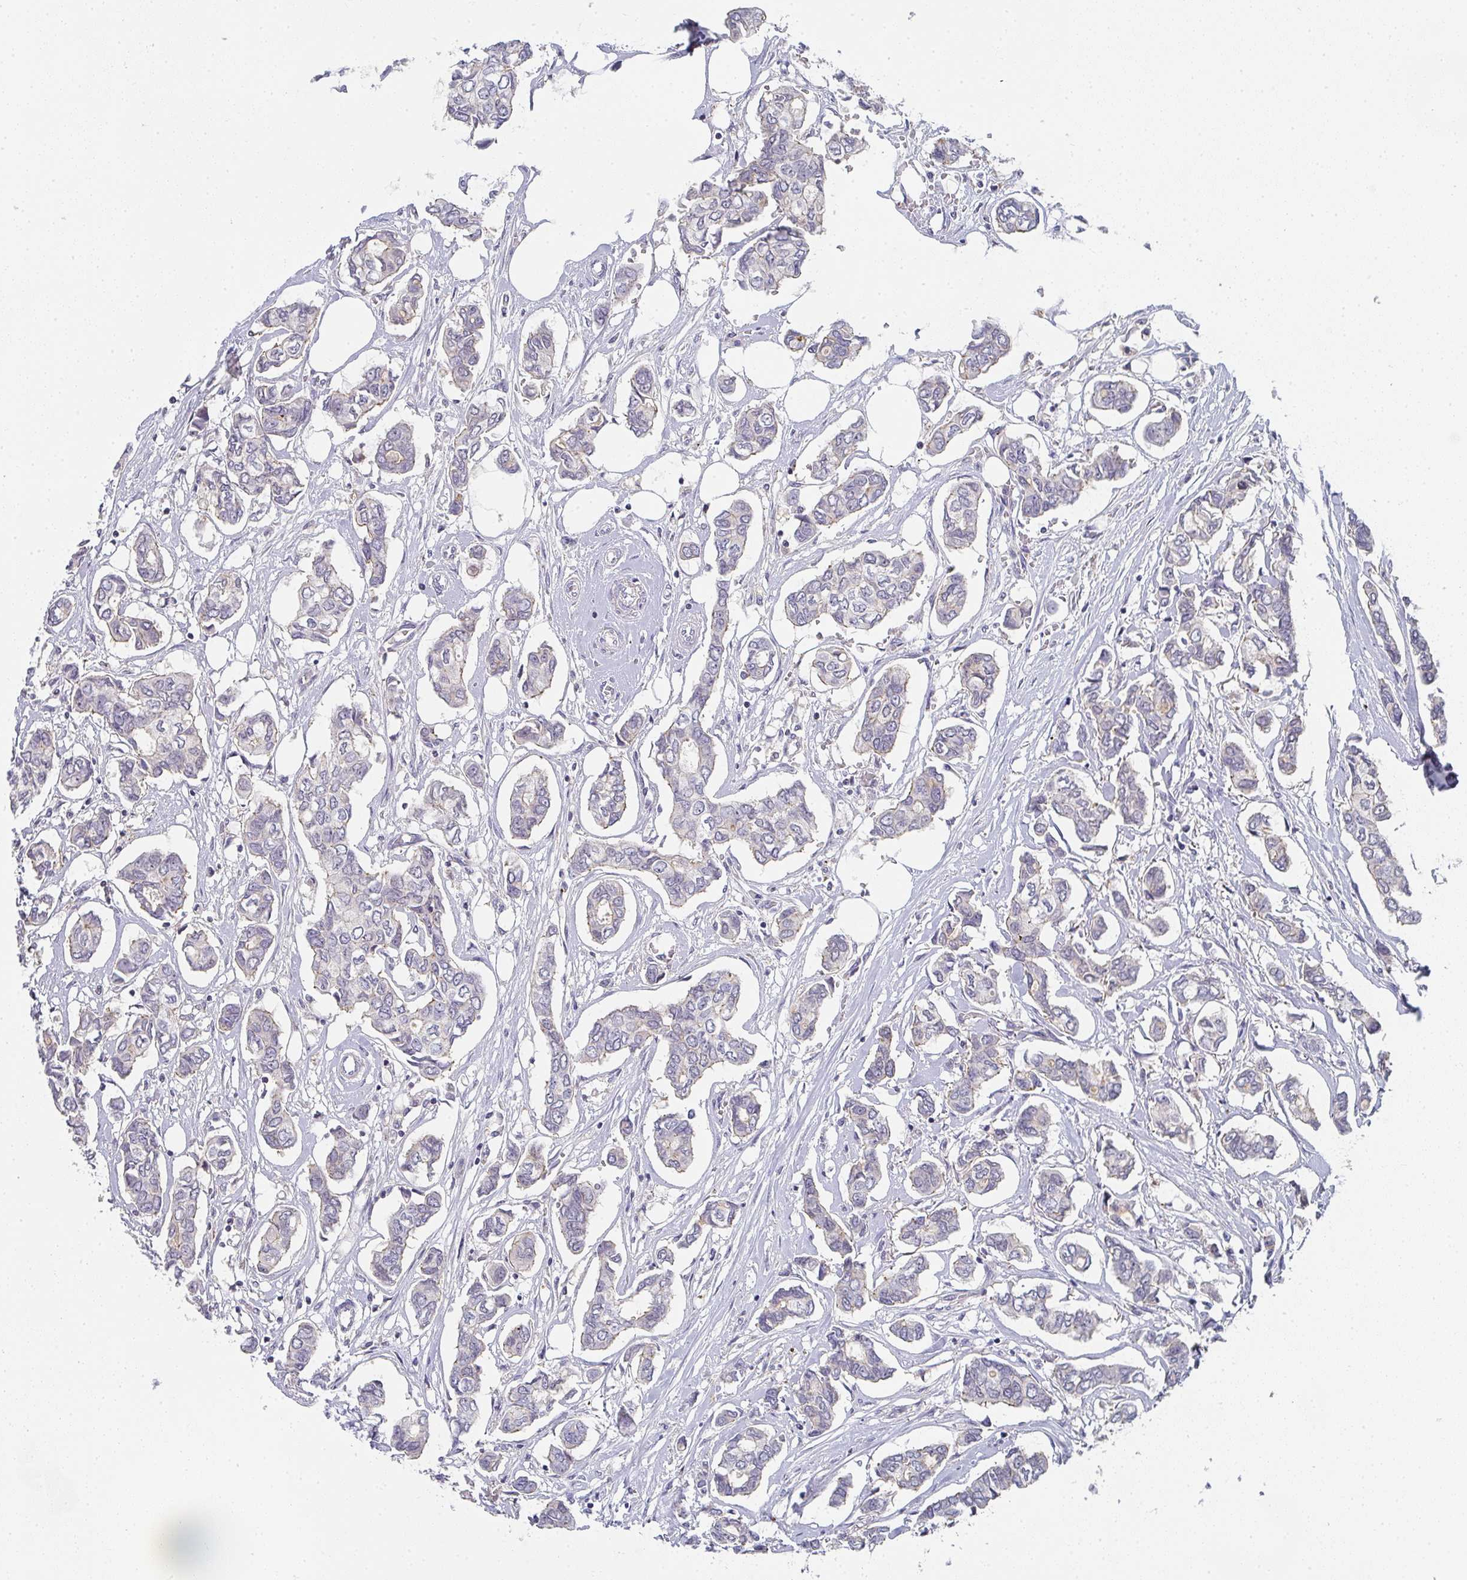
{"staining": {"intensity": "negative", "quantity": "none", "location": "none"}, "tissue": "breast cancer", "cell_type": "Tumor cells", "image_type": "cancer", "snomed": [{"axis": "morphology", "description": "Duct carcinoma"}, {"axis": "topography", "description": "Breast"}], "caption": "The photomicrograph shows no staining of tumor cells in breast cancer. The staining is performed using DAB (3,3'-diaminobenzidine) brown chromogen with nuclei counter-stained in using hematoxylin.", "gene": "CHMP5", "patient": {"sex": "female", "age": 73}}